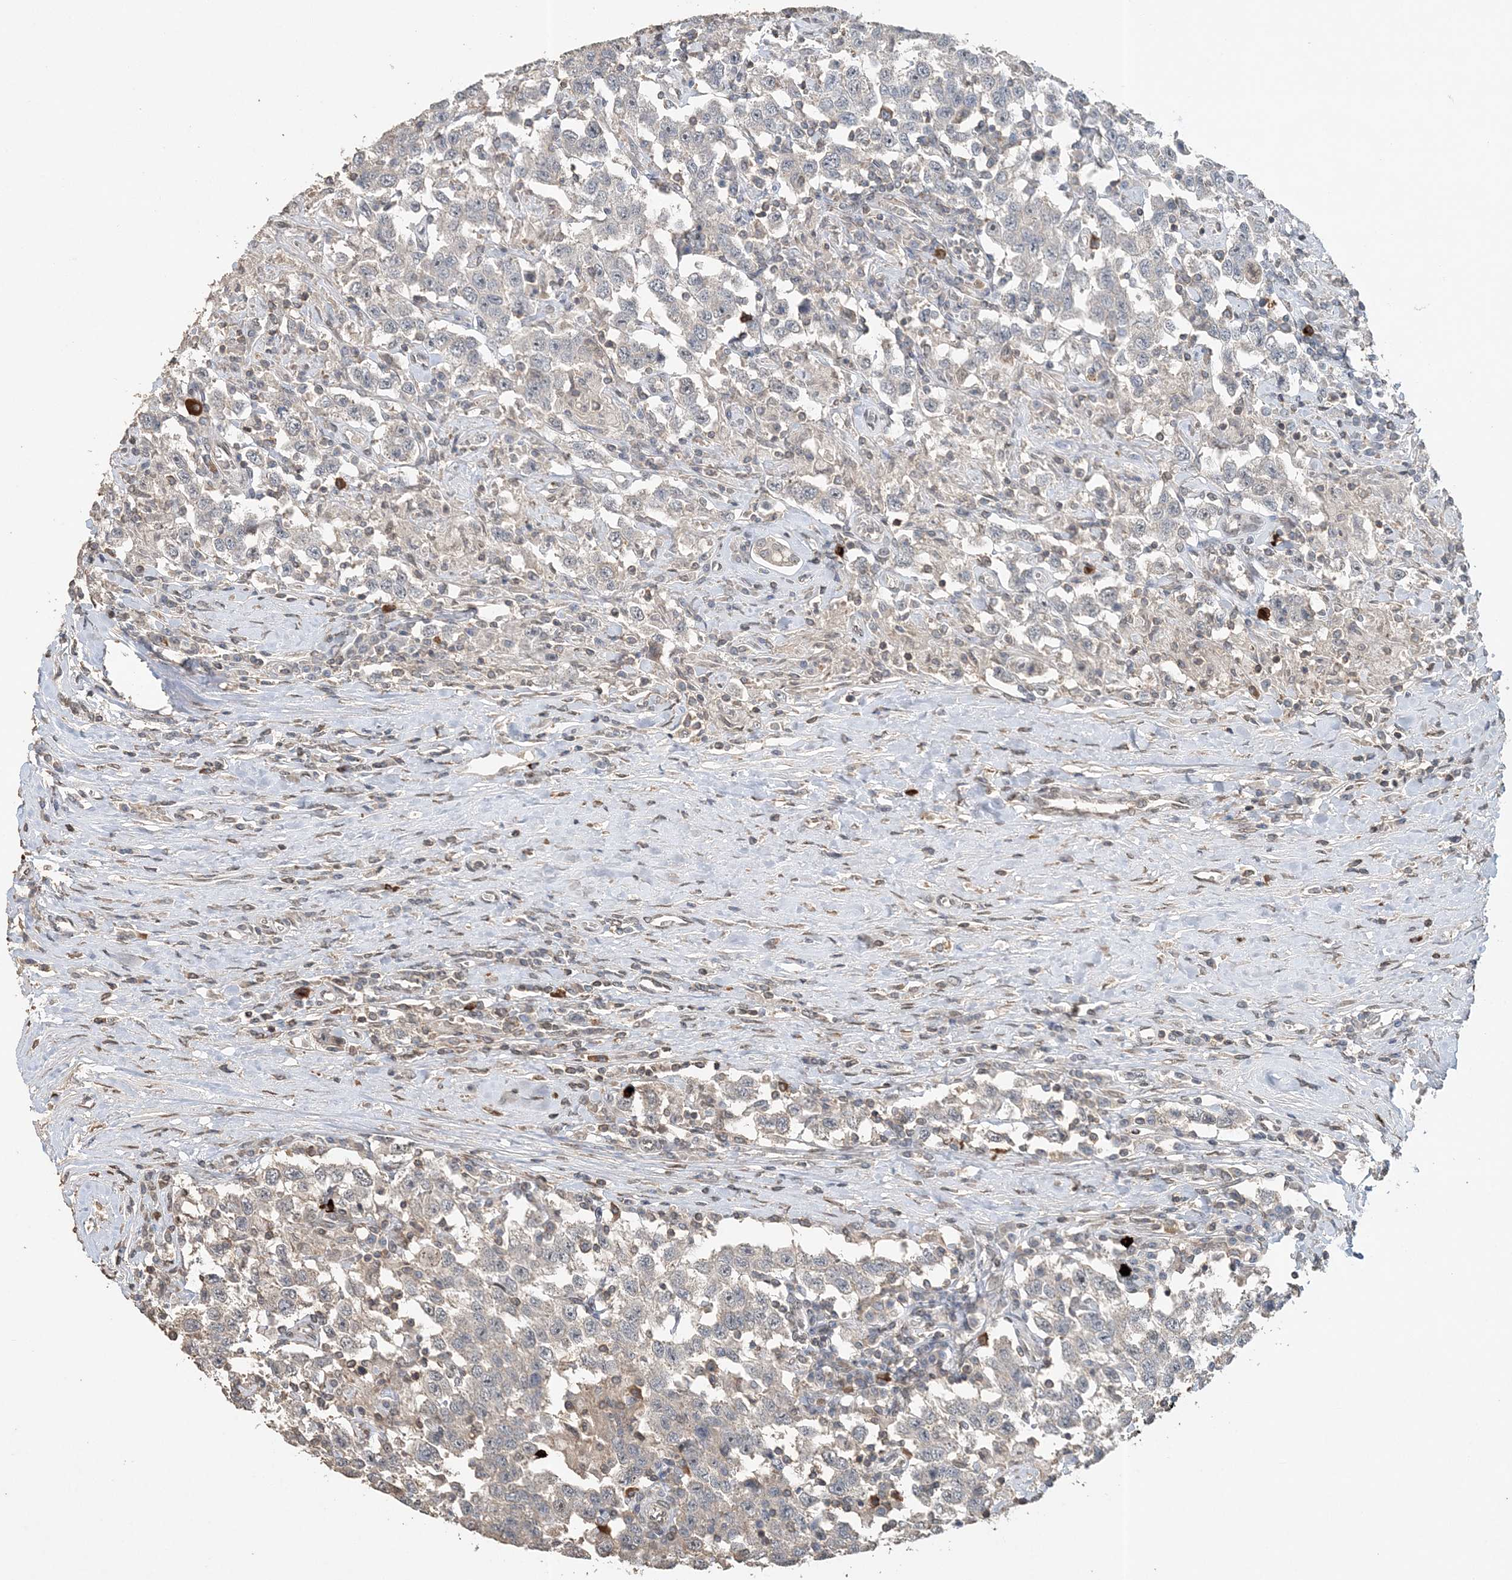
{"staining": {"intensity": "negative", "quantity": "none", "location": "none"}, "tissue": "testis cancer", "cell_type": "Tumor cells", "image_type": "cancer", "snomed": [{"axis": "morphology", "description": "Seminoma, NOS"}, {"axis": "topography", "description": "Testis"}], "caption": "The micrograph demonstrates no significant positivity in tumor cells of testis seminoma.", "gene": "FAM110A", "patient": {"sex": "male", "age": 41}}